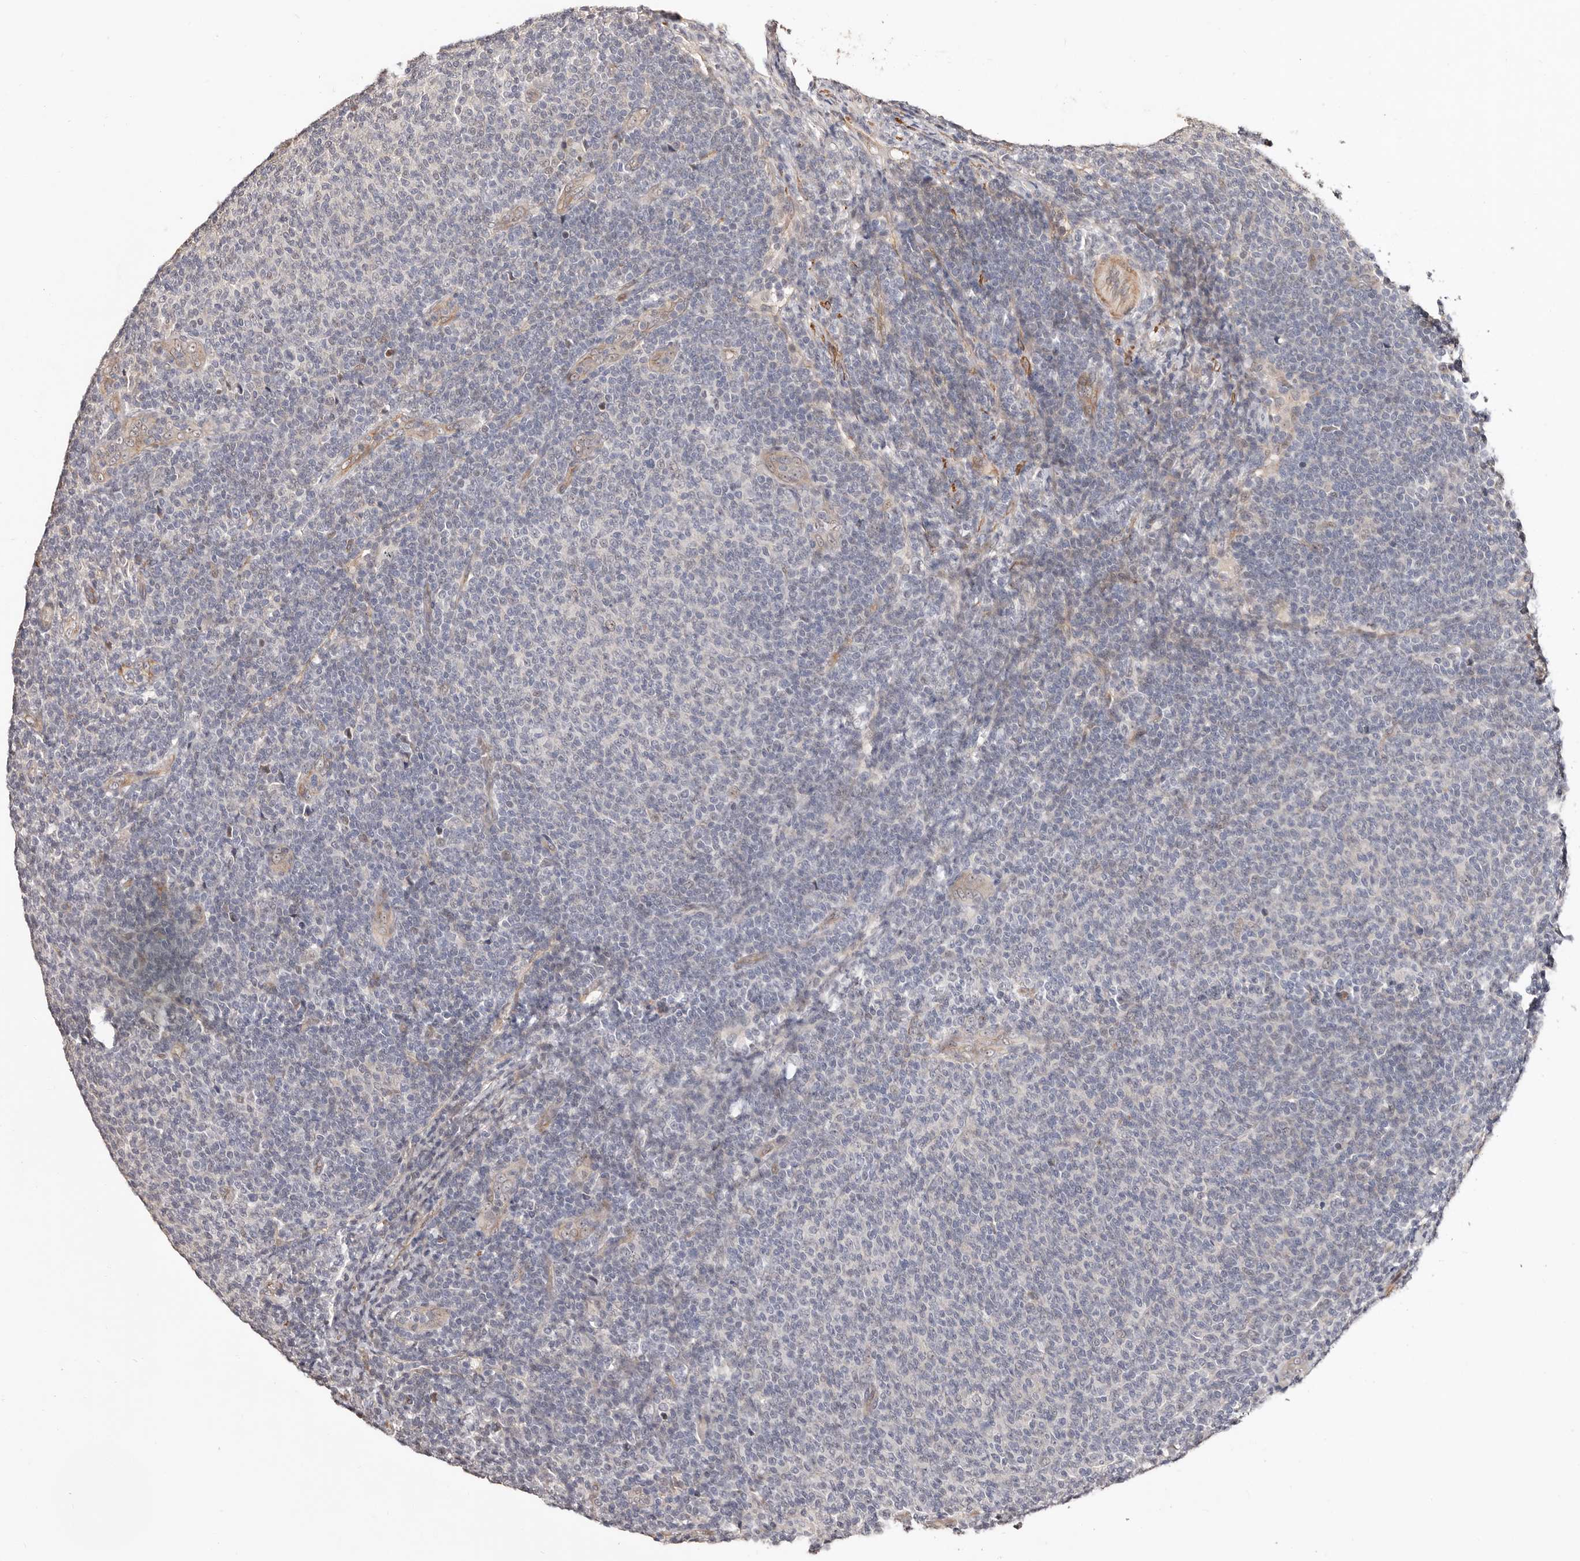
{"staining": {"intensity": "negative", "quantity": "none", "location": "none"}, "tissue": "lymphoma", "cell_type": "Tumor cells", "image_type": "cancer", "snomed": [{"axis": "morphology", "description": "Malignant lymphoma, non-Hodgkin's type, Low grade"}, {"axis": "topography", "description": "Lymph node"}], "caption": "Immunohistochemistry micrograph of neoplastic tissue: human low-grade malignant lymphoma, non-Hodgkin's type stained with DAB (3,3'-diaminobenzidine) exhibits no significant protein positivity in tumor cells.", "gene": "TRIP13", "patient": {"sex": "male", "age": 66}}